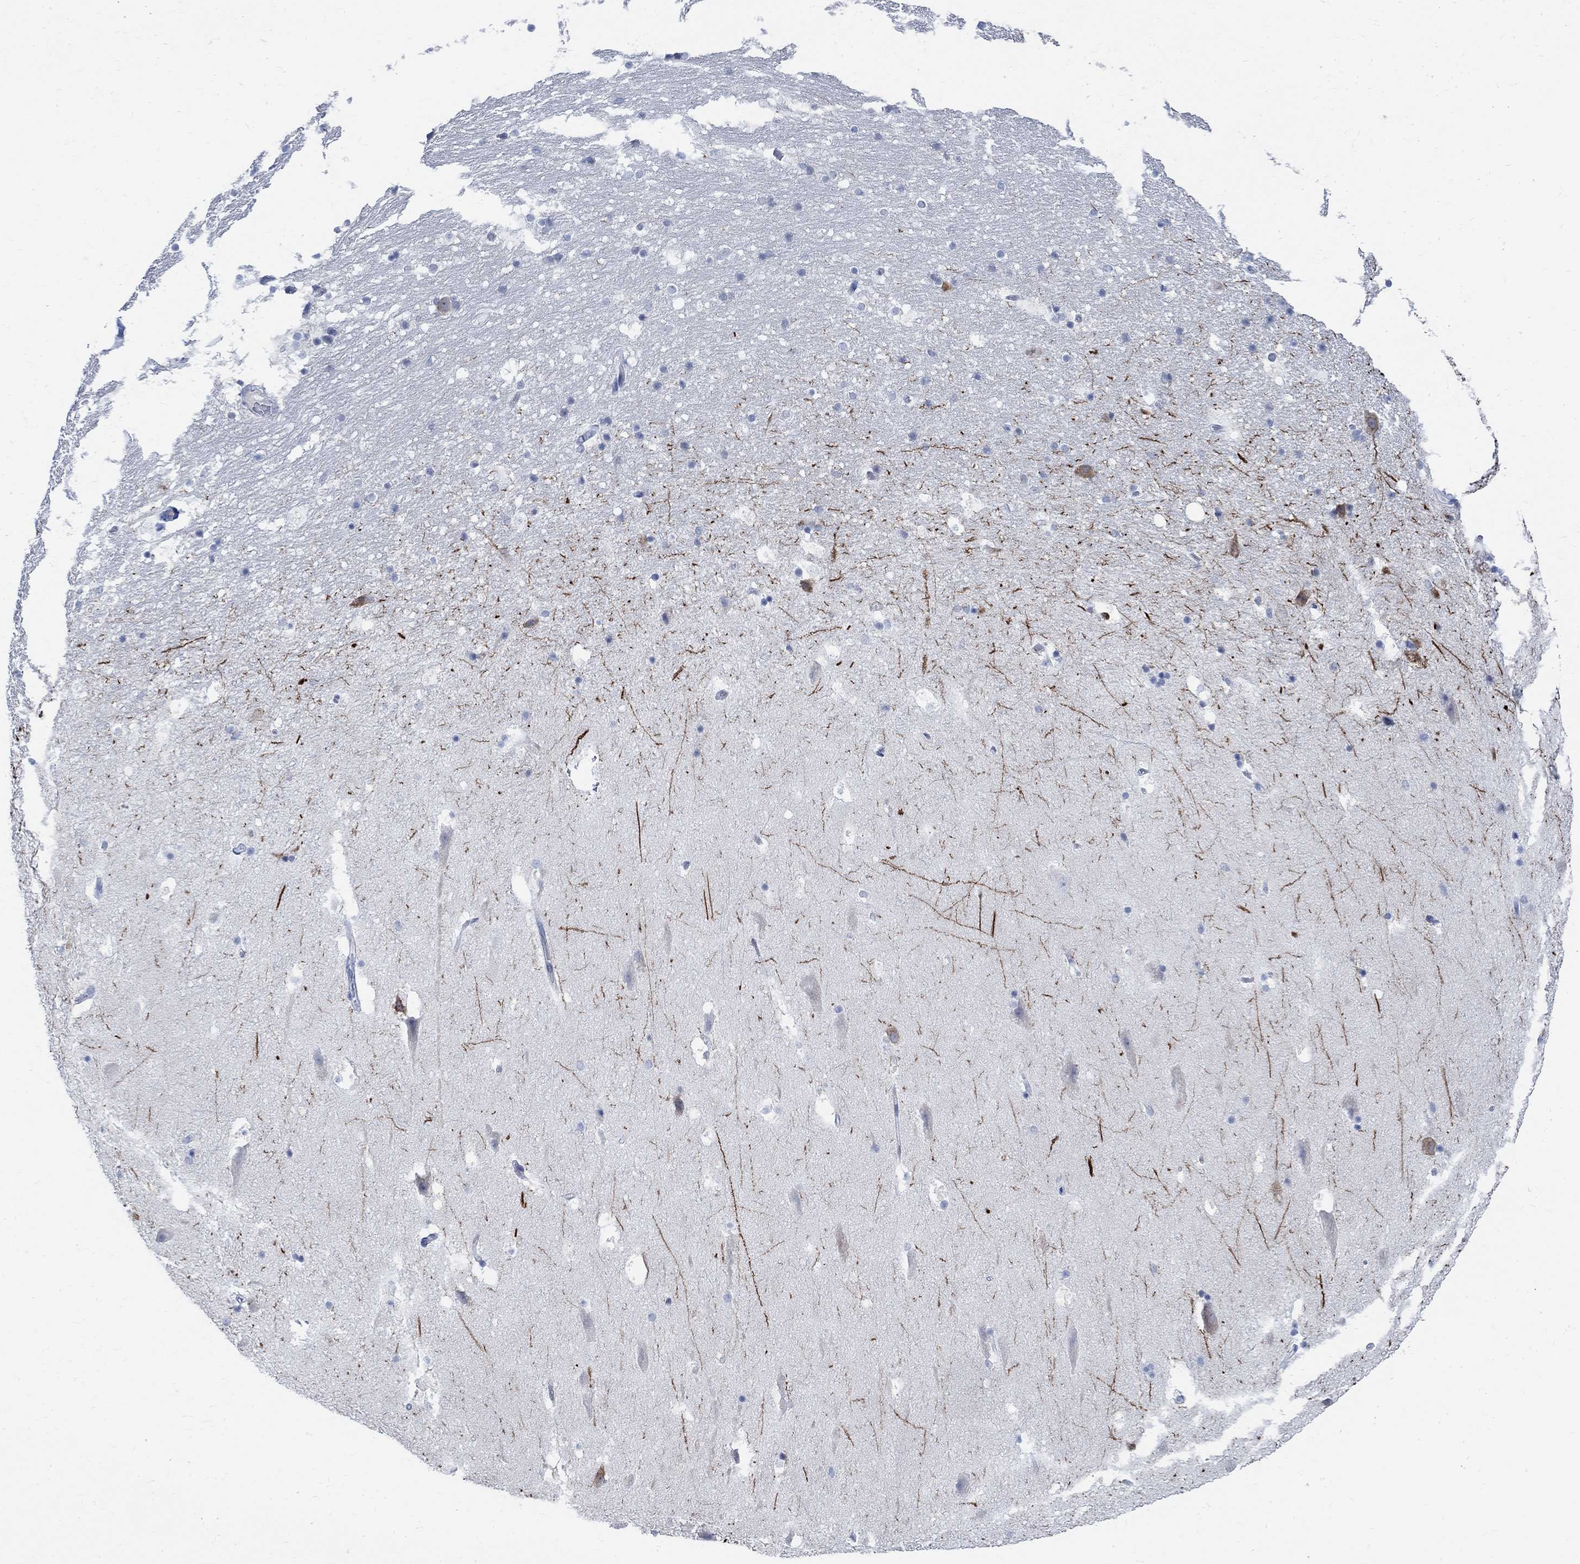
{"staining": {"intensity": "negative", "quantity": "none", "location": "none"}, "tissue": "hippocampus", "cell_type": "Glial cells", "image_type": "normal", "snomed": [{"axis": "morphology", "description": "Normal tissue, NOS"}, {"axis": "topography", "description": "Hippocampus"}], "caption": "The photomicrograph shows no staining of glial cells in benign hippocampus. Brightfield microscopy of immunohistochemistry stained with DAB (3,3'-diaminobenzidine) (brown) and hematoxylin (blue), captured at high magnification.", "gene": "CAMK2N1", "patient": {"sex": "male", "age": 51}}